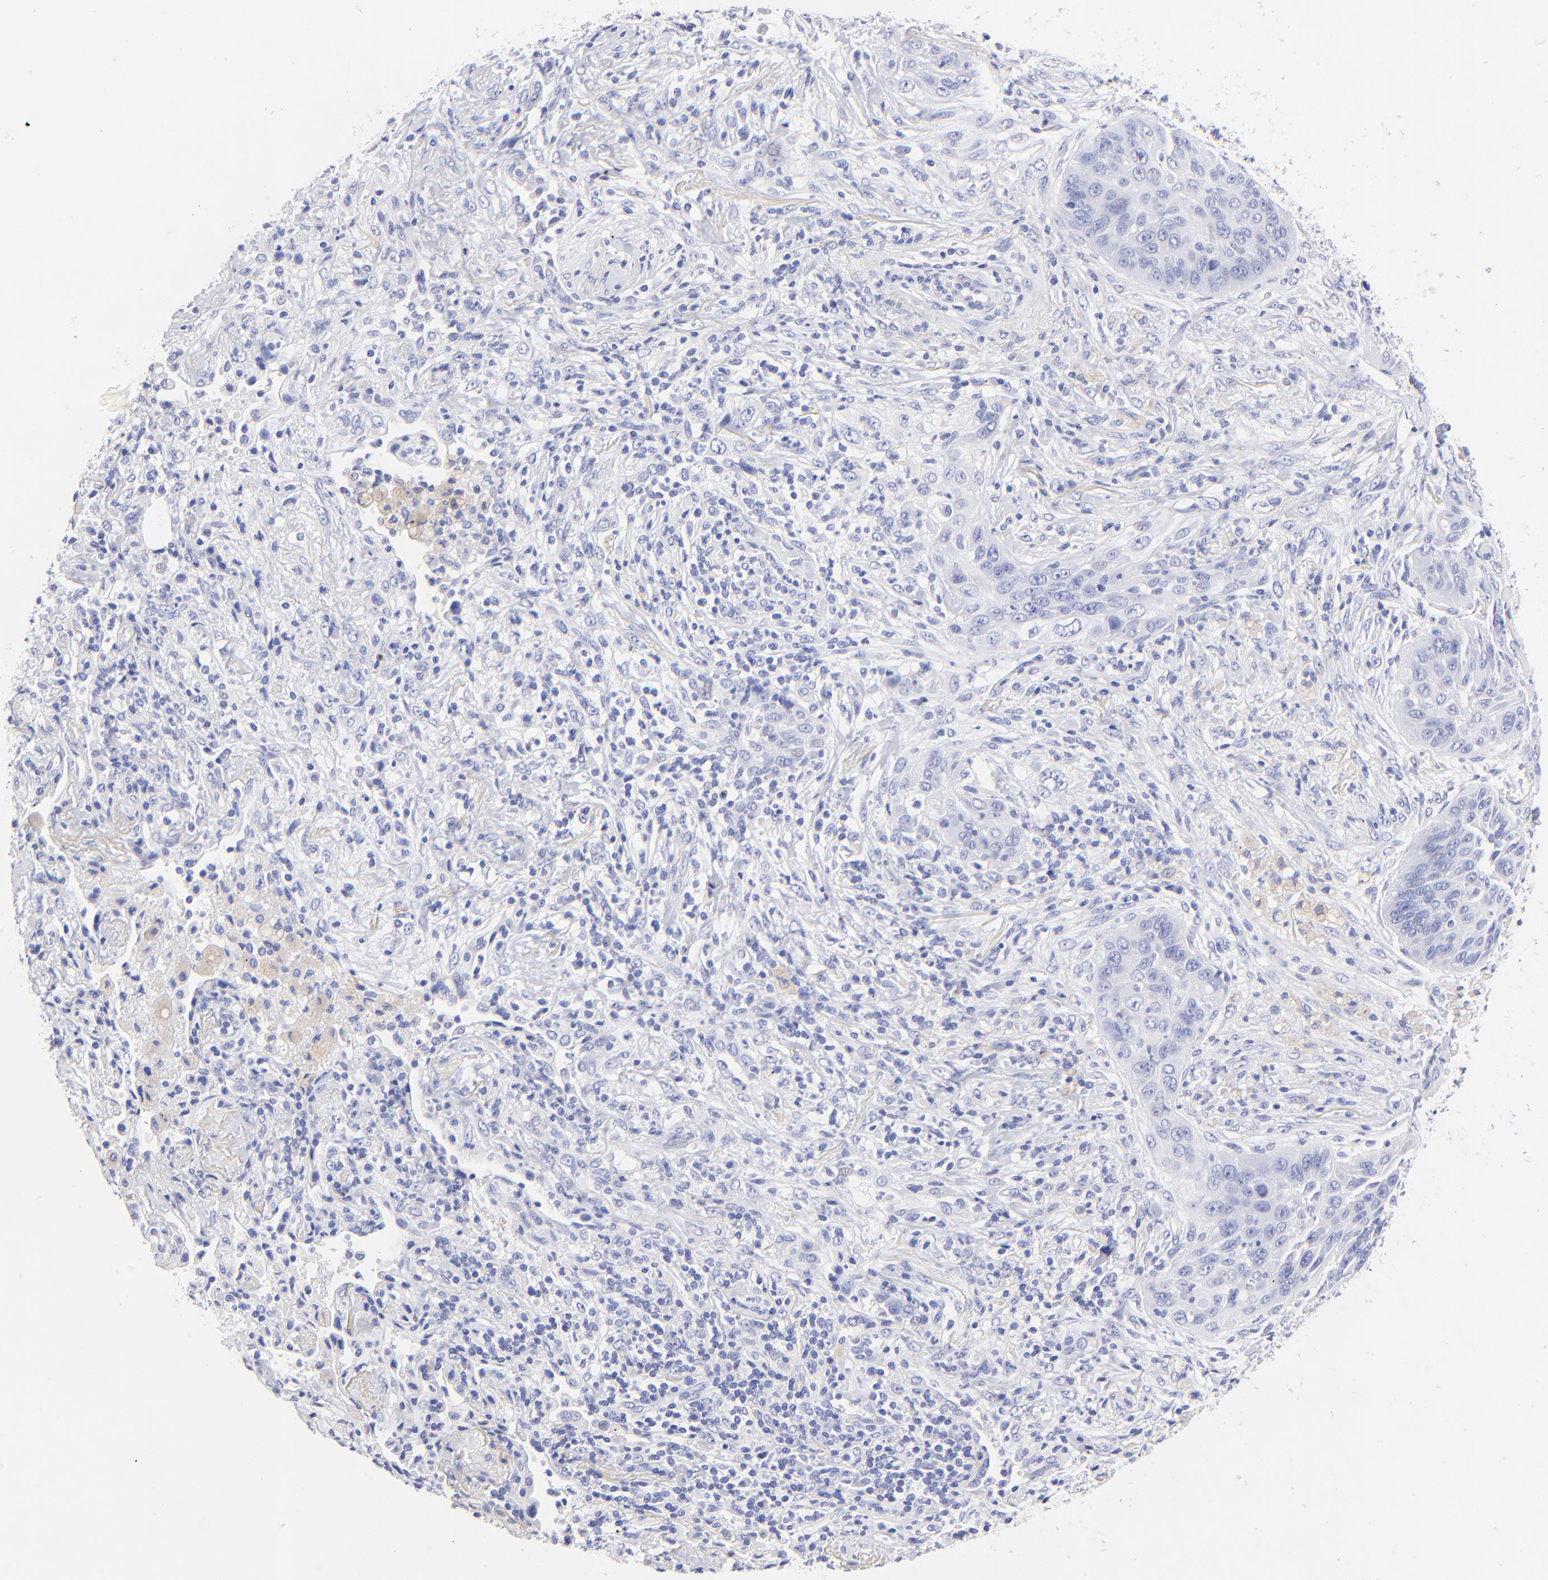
{"staining": {"intensity": "negative", "quantity": "none", "location": "none"}, "tissue": "lung cancer", "cell_type": "Tumor cells", "image_type": "cancer", "snomed": [{"axis": "morphology", "description": "Squamous cell carcinoma, NOS"}, {"axis": "topography", "description": "Lung"}], "caption": "This micrograph is of lung cancer stained with immunohistochemistry (IHC) to label a protein in brown with the nuclei are counter-stained blue. There is no staining in tumor cells.", "gene": "HORMAD2", "patient": {"sex": "female", "age": 67}}